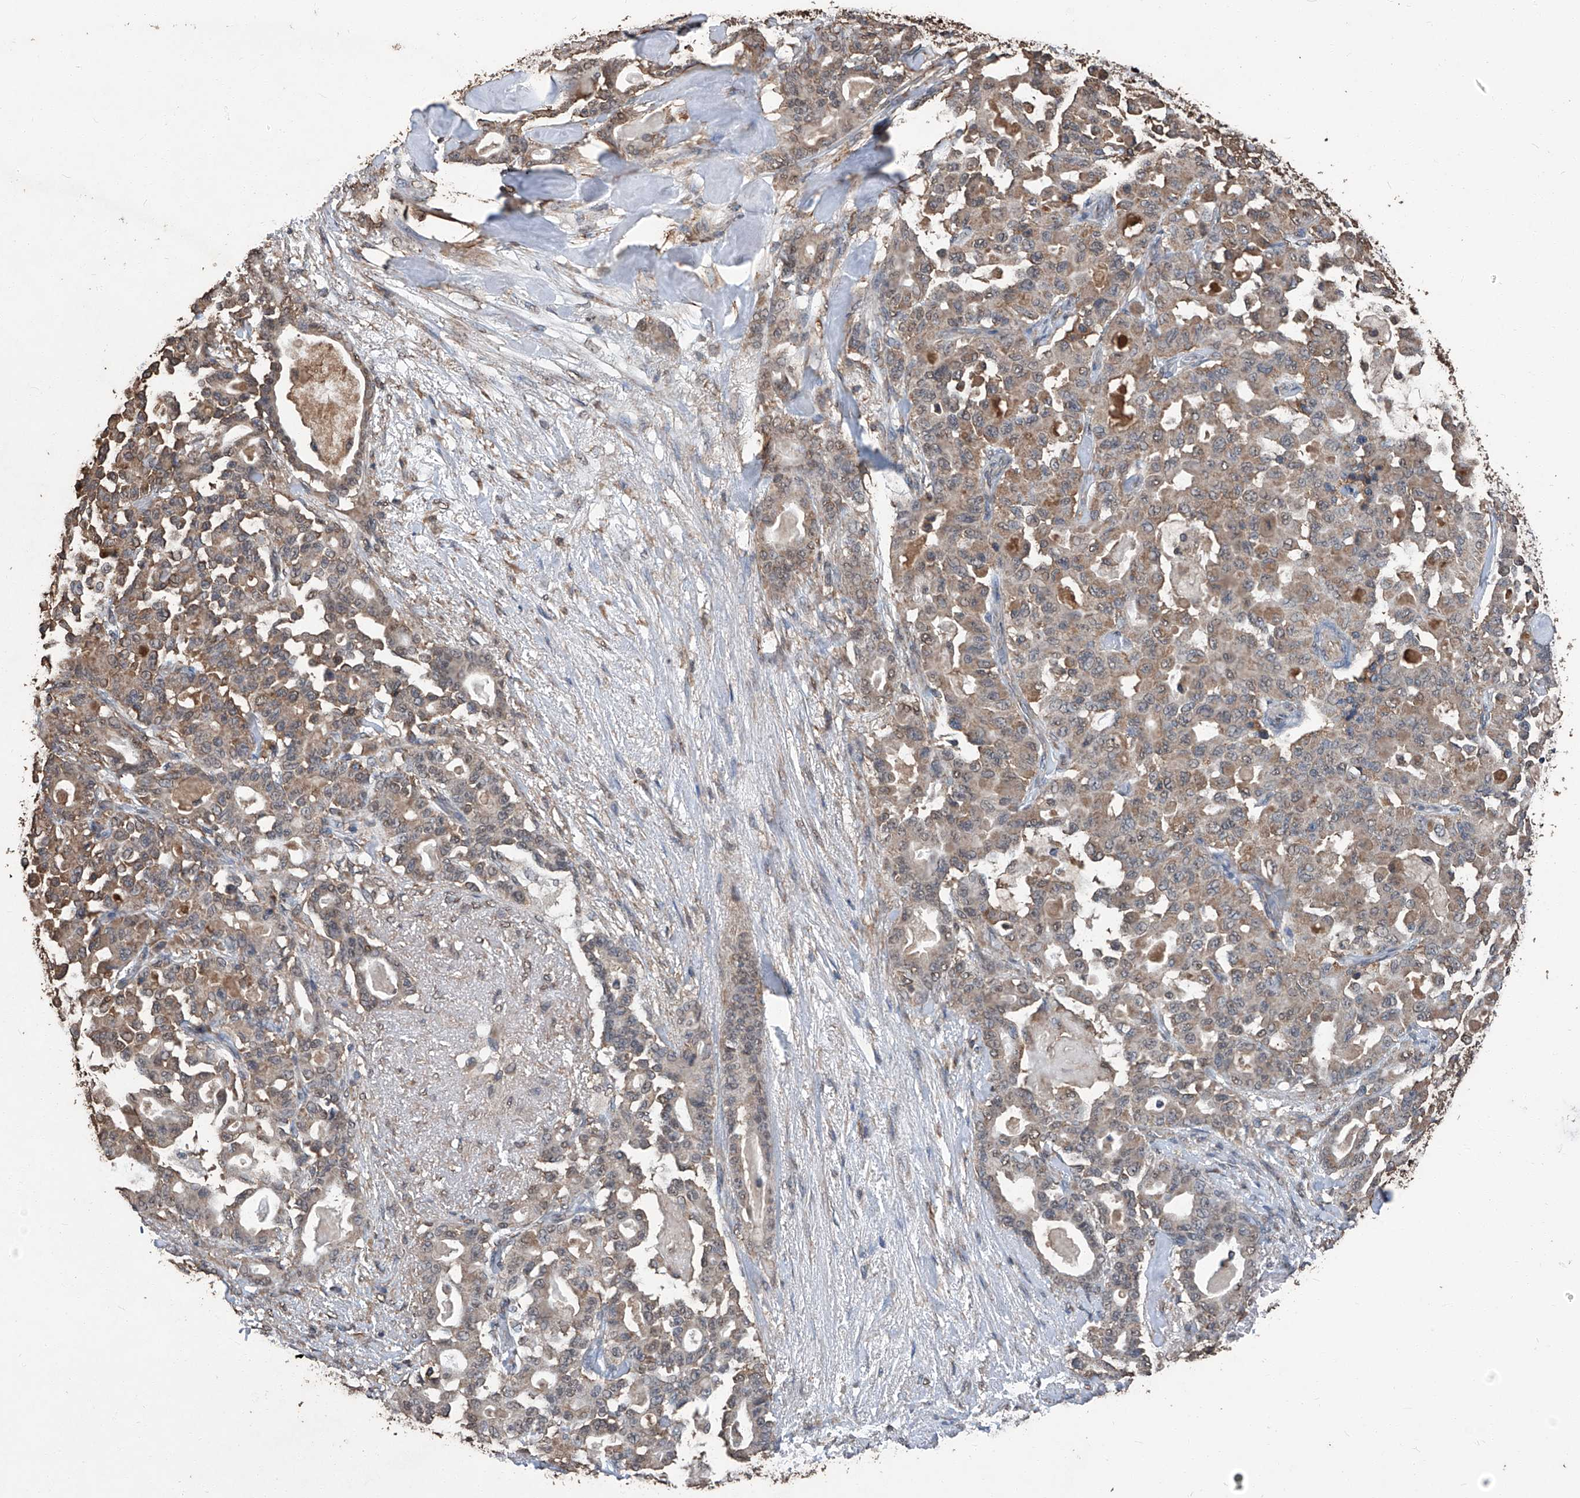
{"staining": {"intensity": "moderate", "quantity": "25%-75%", "location": "cytoplasmic/membranous"}, "tissue": "pancreatic cancer", "cell_type": "Tumor cells", "image_type": "cancer", "snomed": [{"axis": "morphology", "description": "Adenocarcinoma, NOS"}, {"axis": "topography", "description": "Pancreas"}], "caption": "This is a histology image of immunohistochemistry staining of pancreatic cancer, which shows moderate positivity in the cytoplasmic/membranous of tumor cells.", "gene": "STARD7", "patient": {"sex": "male", "age": 63}}